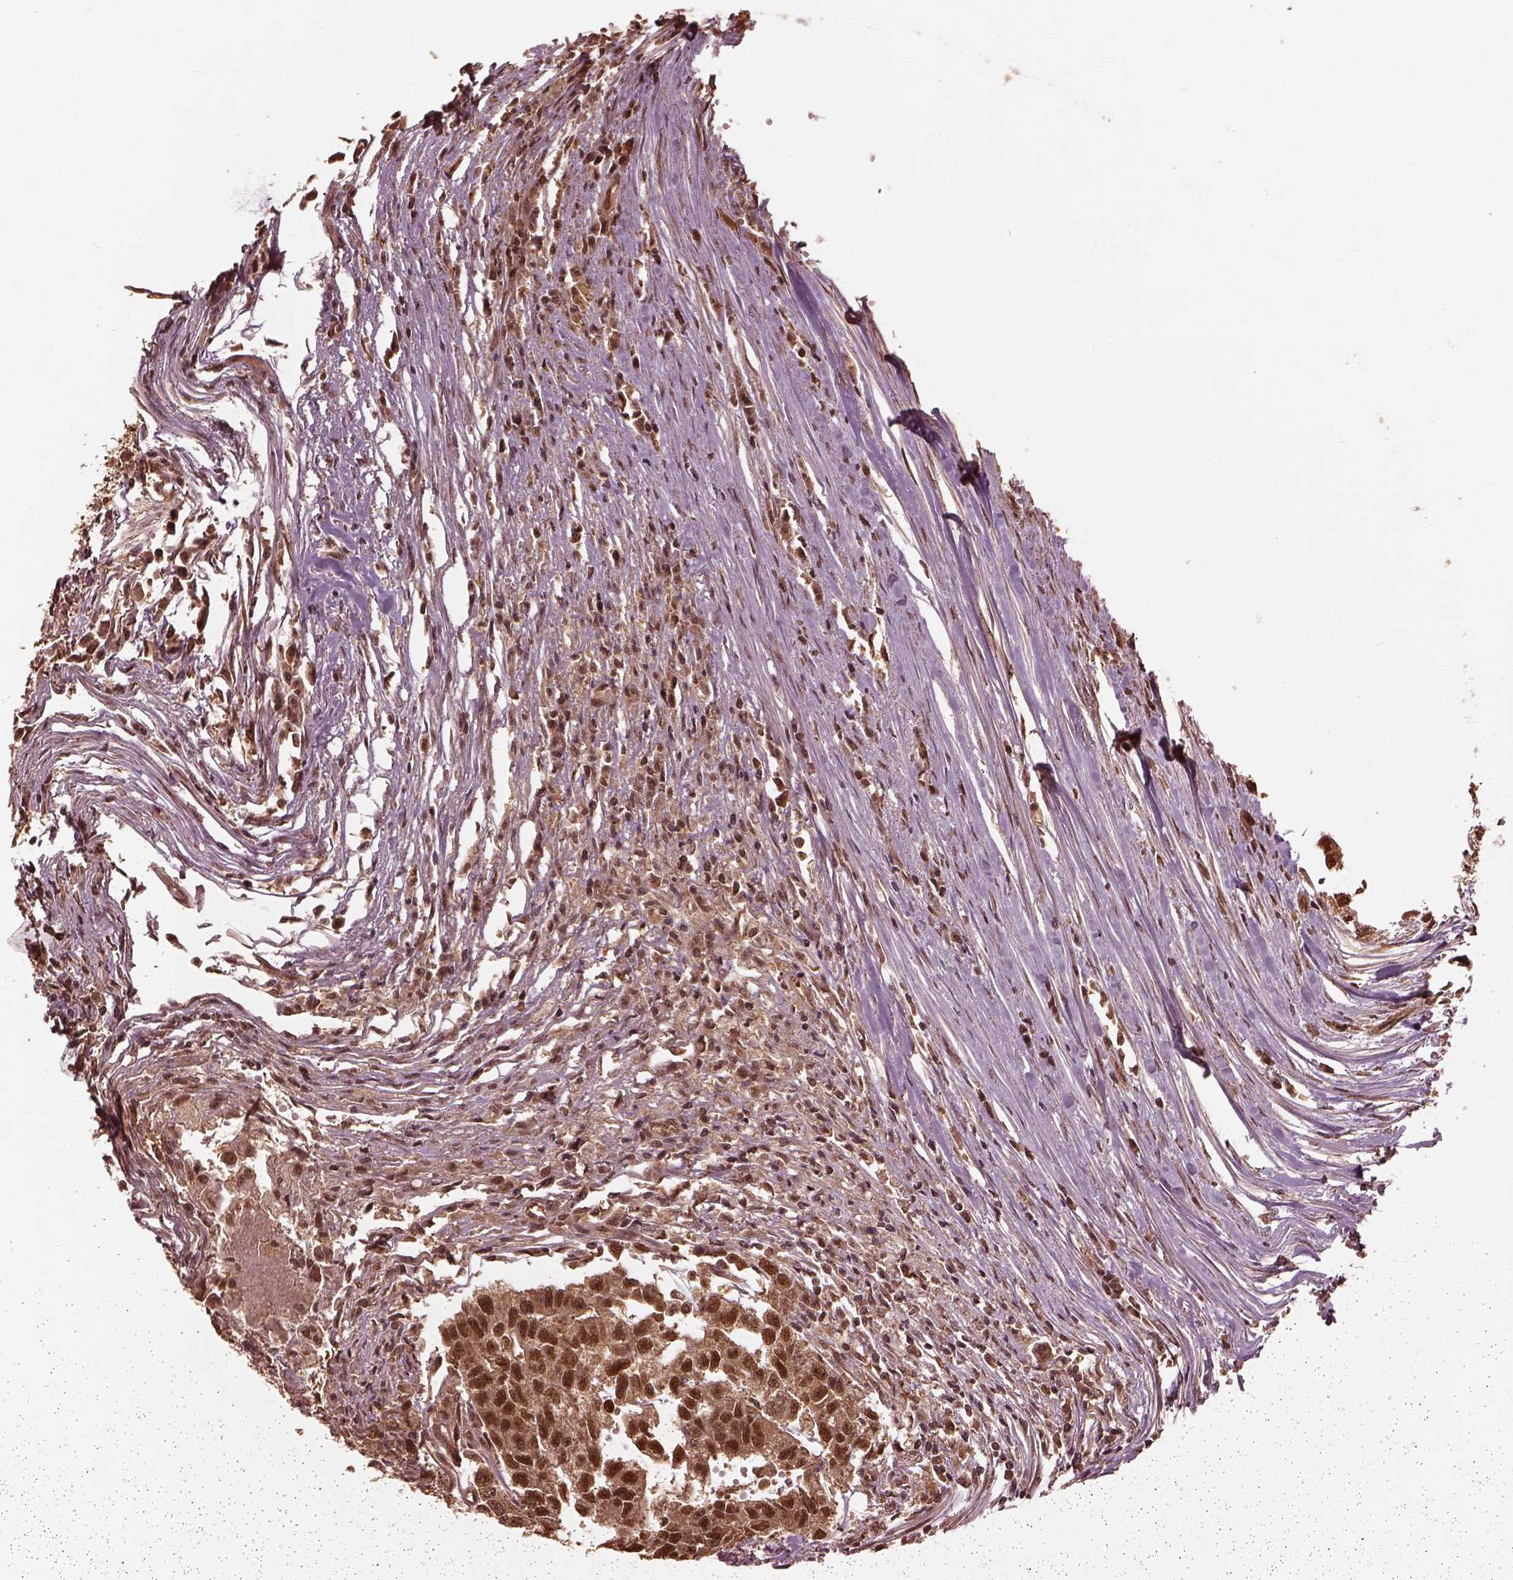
{"staining": {"intensity": "moderate", "quantity": ">75%", "location": "cytoplasmic/membranous,nuclear"}, "tissue": "testis cancer", "cell_type": "Tumor cells", "image_type": "cancer", "snomed": [{"axis": "morphology", "description": "Carcinoma, Embryonal, NOS"}, {"axis": "morphology", "description": "Teratoma, malignant, NOS"}, {"axis": "topography", "description": "Testis"}], "caption": "IHC of testis cancer (malignant teratoma) exhibits medium levels of moderate cytoplasmic/membranous and nuclear positivity in about >75% of tumor cells.", "gene": "PSMC5", "patient": {"sex": "male", "age": 24}}